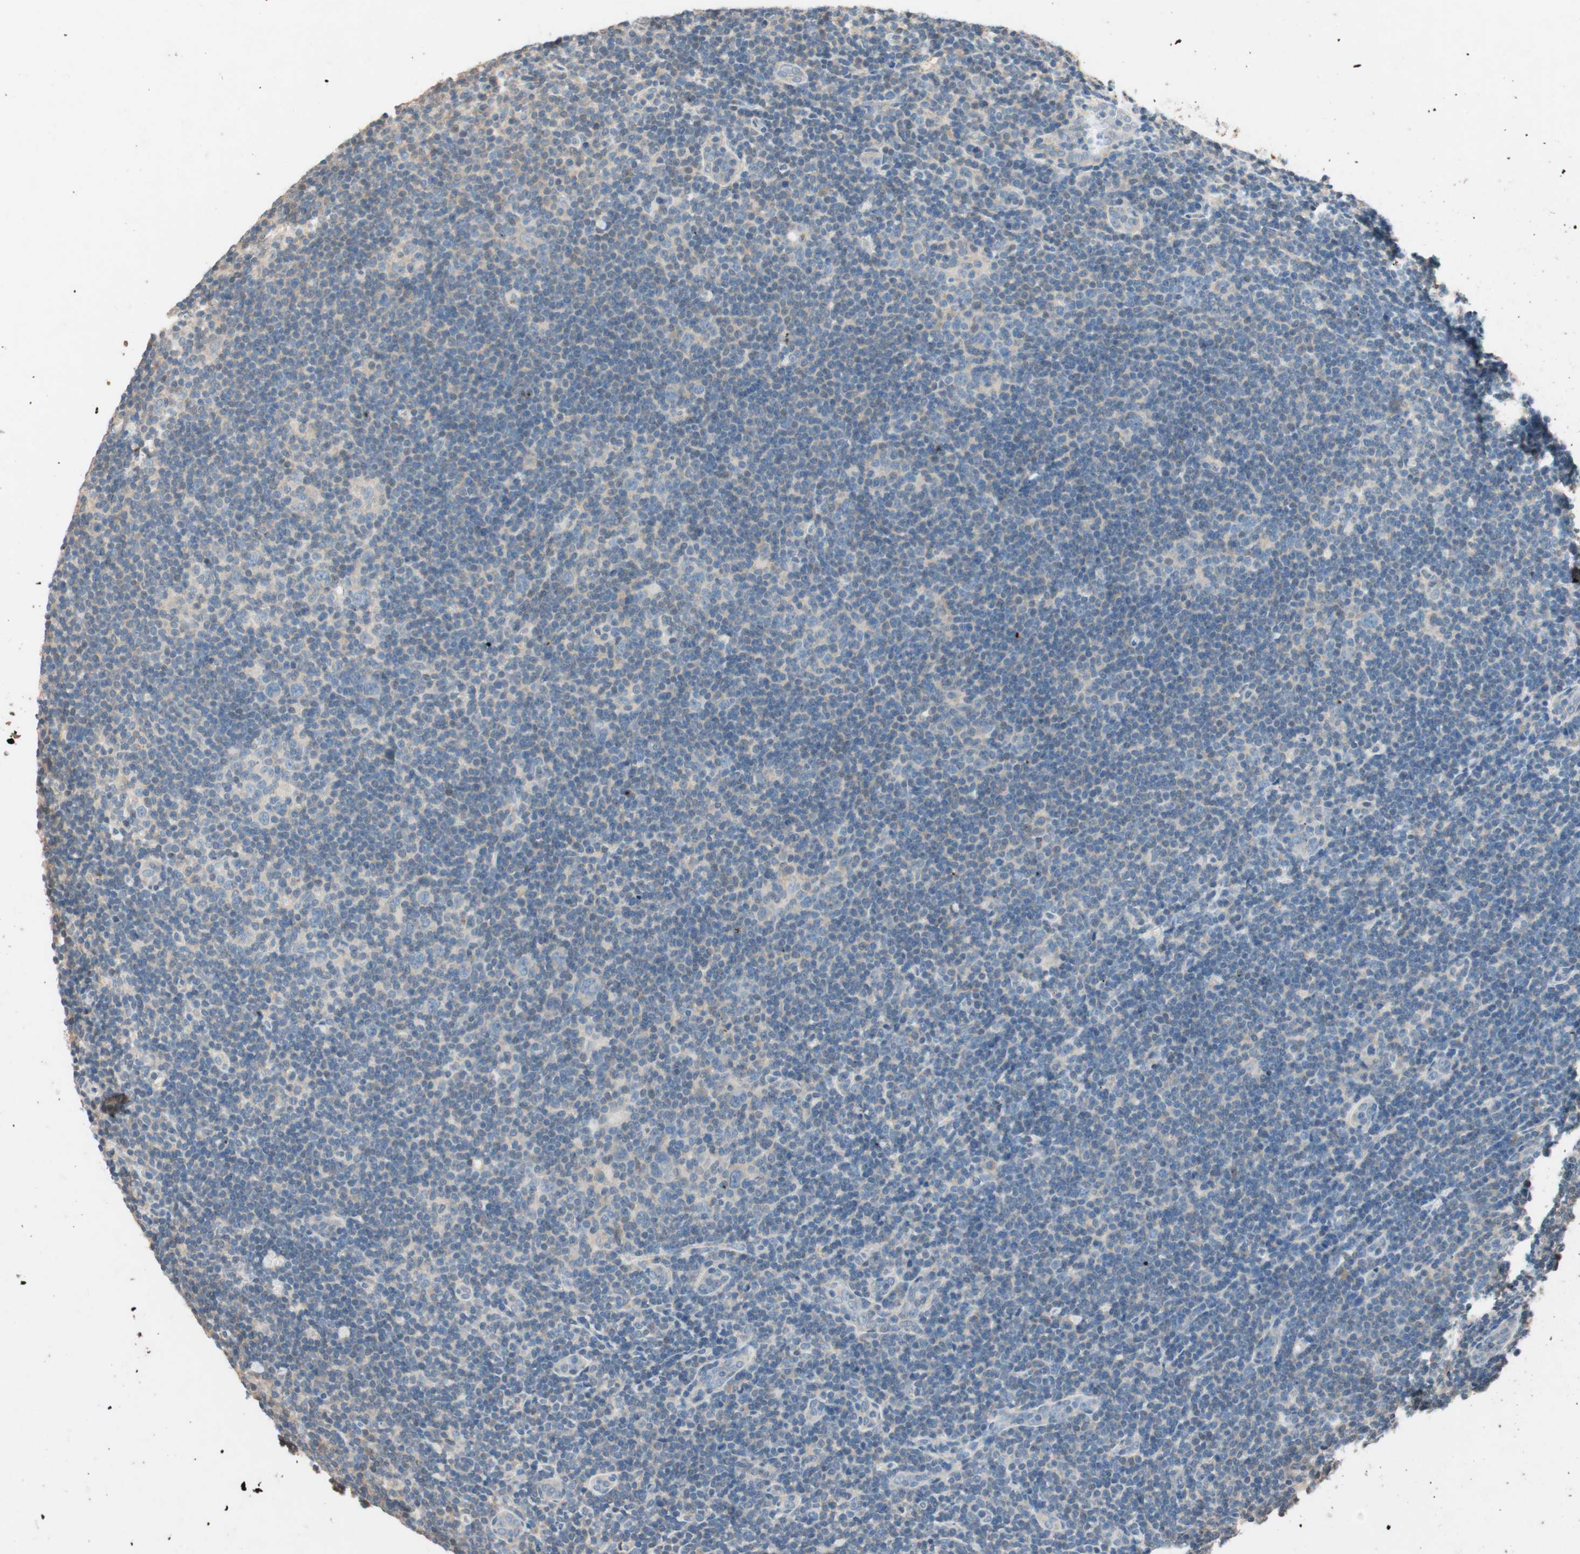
{"staining": {"intensity": "weak", "quantity": "<25%", "location": "cytoplasmic/membranous"}, "tissue": "lymphoma", "cell_type": "Tumor cells", "image_type": "cancer", "snomed": [{"axis": "morphology", "description": "Hodgkin's disease, NOS"}, {"axis": "topography", "description": "Lymph node"}], "caption": "A photomicrograph of Hodgkin's disease stained for a protein displays no brown staining in tumor cells.", "gene": "SERPINB5", "patient": {"sex": "female", "age": 57}}